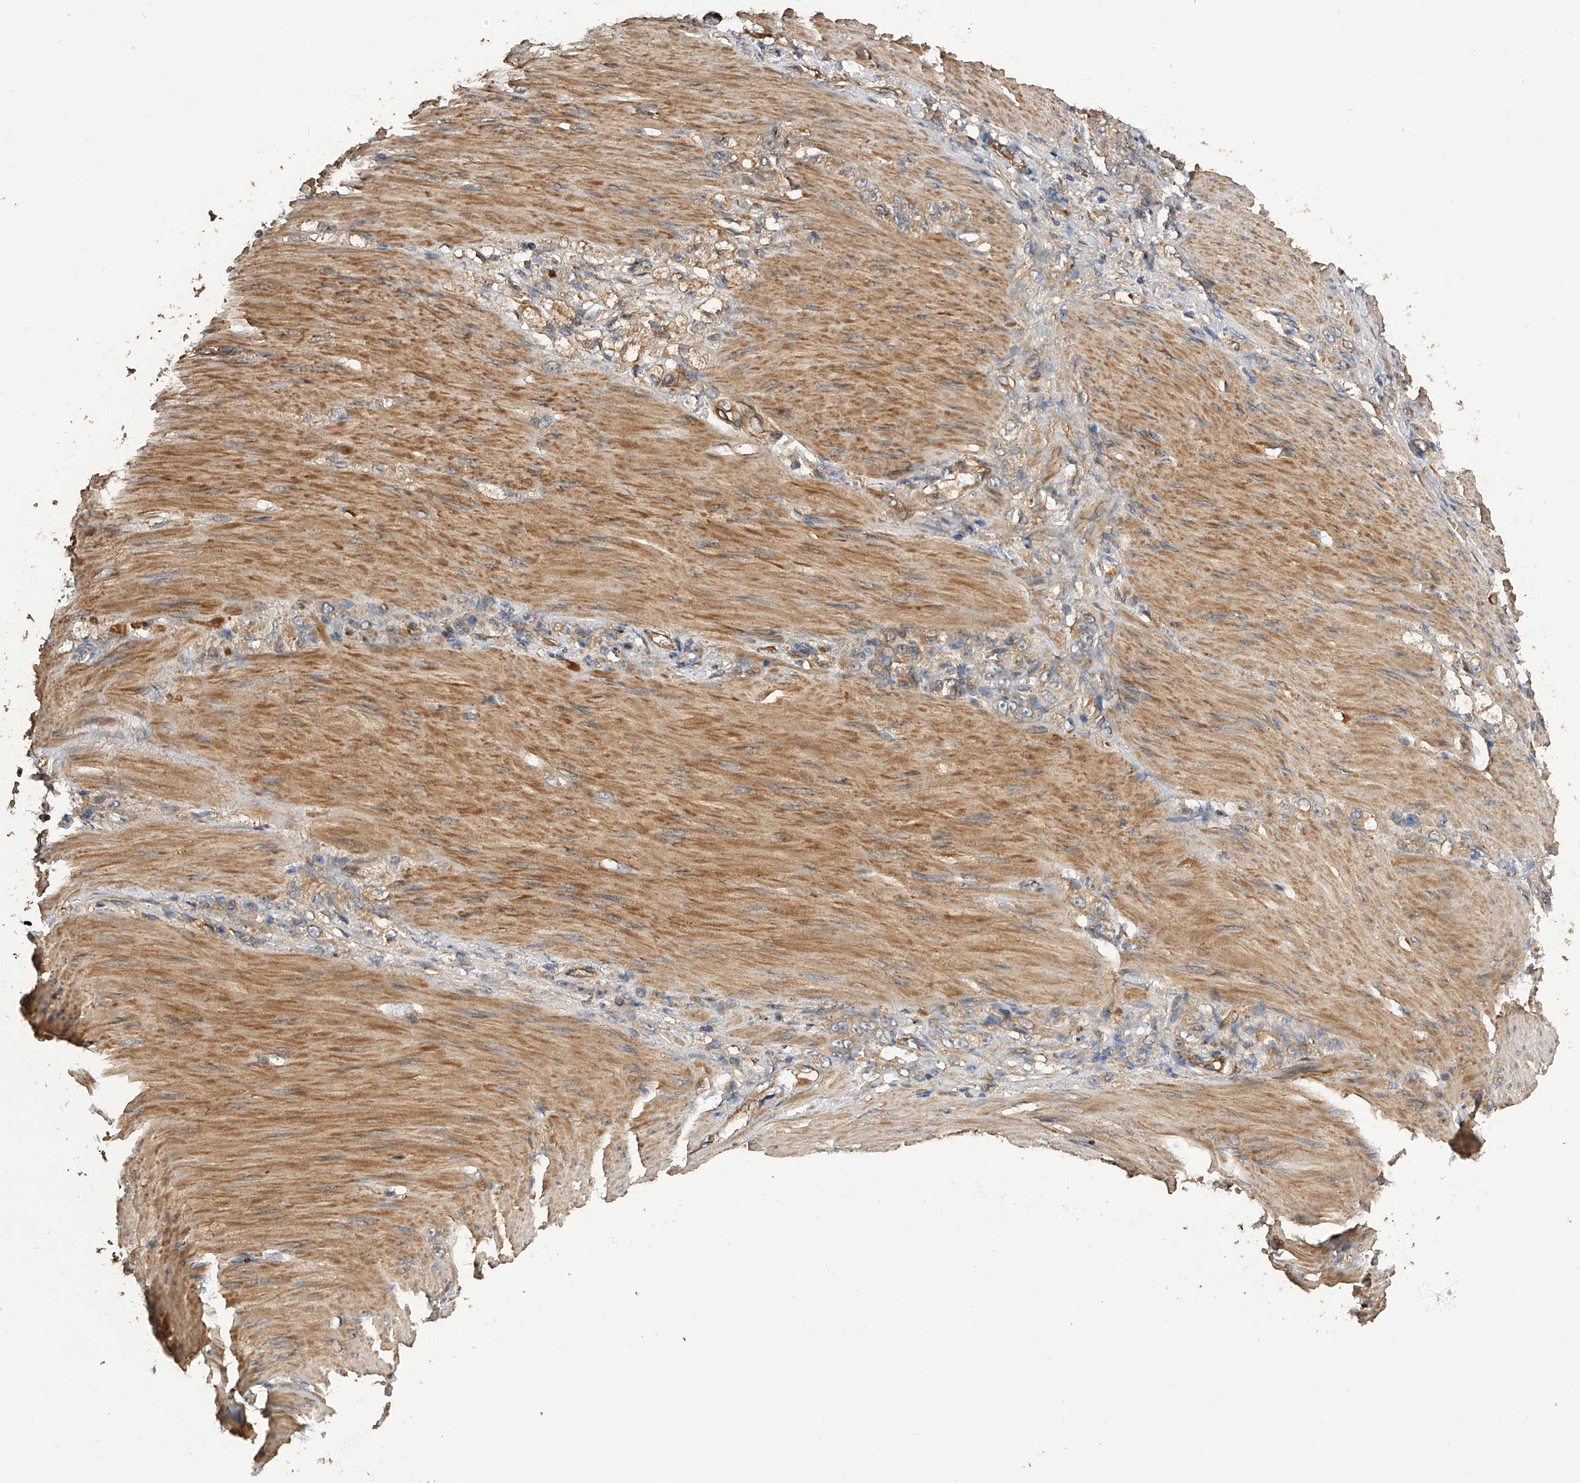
{"staining": {"intensity": "moderate", "quantity": "25%-75%", "location": "cytoplasmic/membranous"}, "tissue": "stomach cancer", "cell_type": "Tumor cells", "image_type": "cancer", "snomed": [{"axis": "morphology", "description": "Normal tissue, NOS"}, {"axis": "morphology", "description": "Adenocarcinoma, NOS"}, {"axis": "topography", "description": "Stomach"}], "caption": "The micrograph shows staining of stomach cancer (adenocarcinoma), revealing moderate cytoplasmic/membranous protein positivity (brown color) within tumor cells. The protein of interest is stained brown, and the nuclei are stained in blue (DAB IHC with brightfield microscopy, high magnification).", "gene": "PTPRA", "patient": {"sex": "male", "age": 82}}